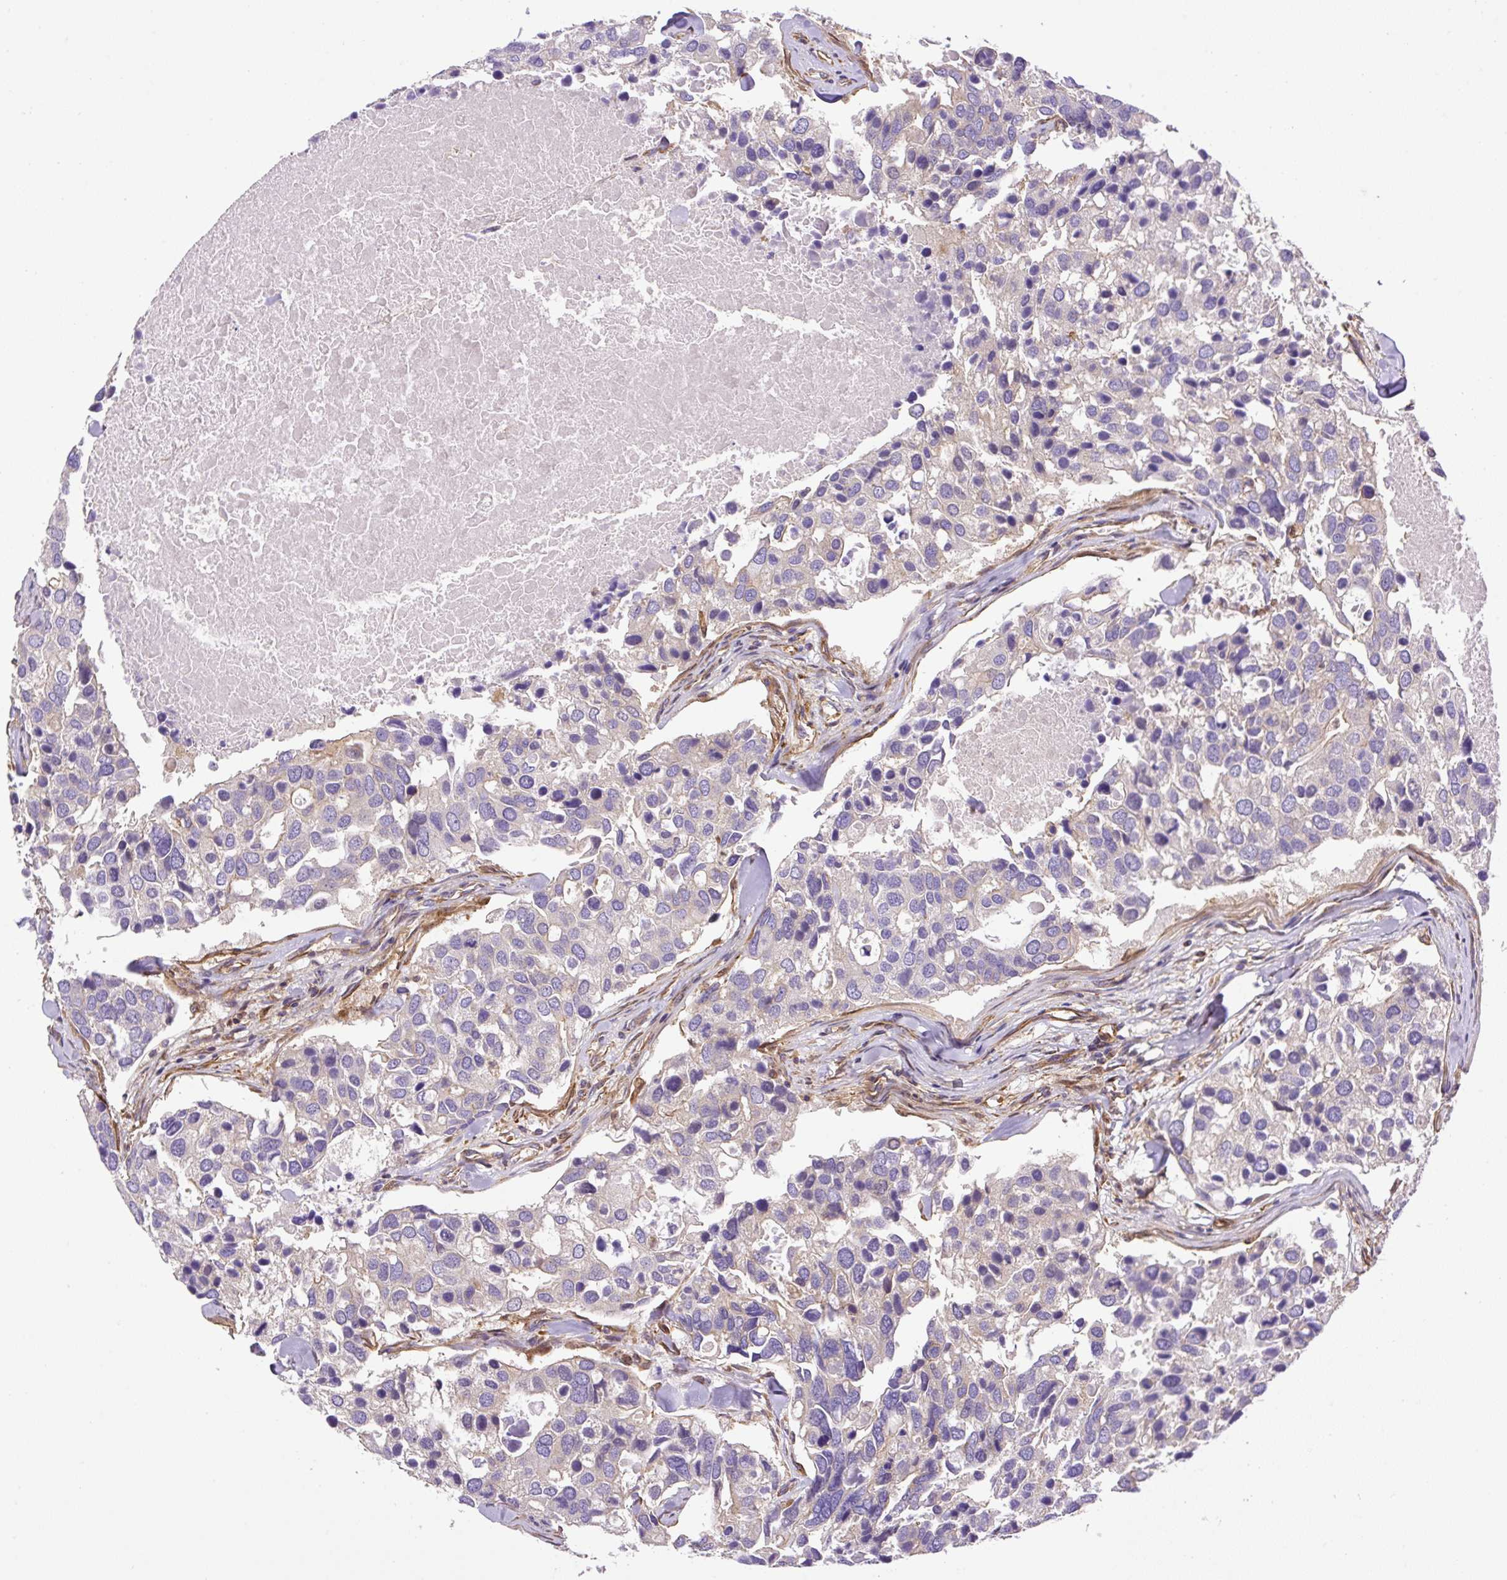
{"staining": {"intensity": "negative", "quantity": "none", "location": "none"}, "tissue": "breast cancer", "cell_type": "Tumor cells", "image_type": "cancer", "snomed": [{"axis": "morphology", "description": "Duct carcinoma"}, {"axis": "topography", "description": "Breast"}], "caption": "Tumor cells are negative for brown protein staining in invasive ductal carcinoma (breast). The staining is performed using DAB (3,3'-diaminobenzidine) brown chromogen with nuclei counter-stained in using hematoxylin.", "gene": "DCTN1", "patient": {"sex": "female", "age": 83}}